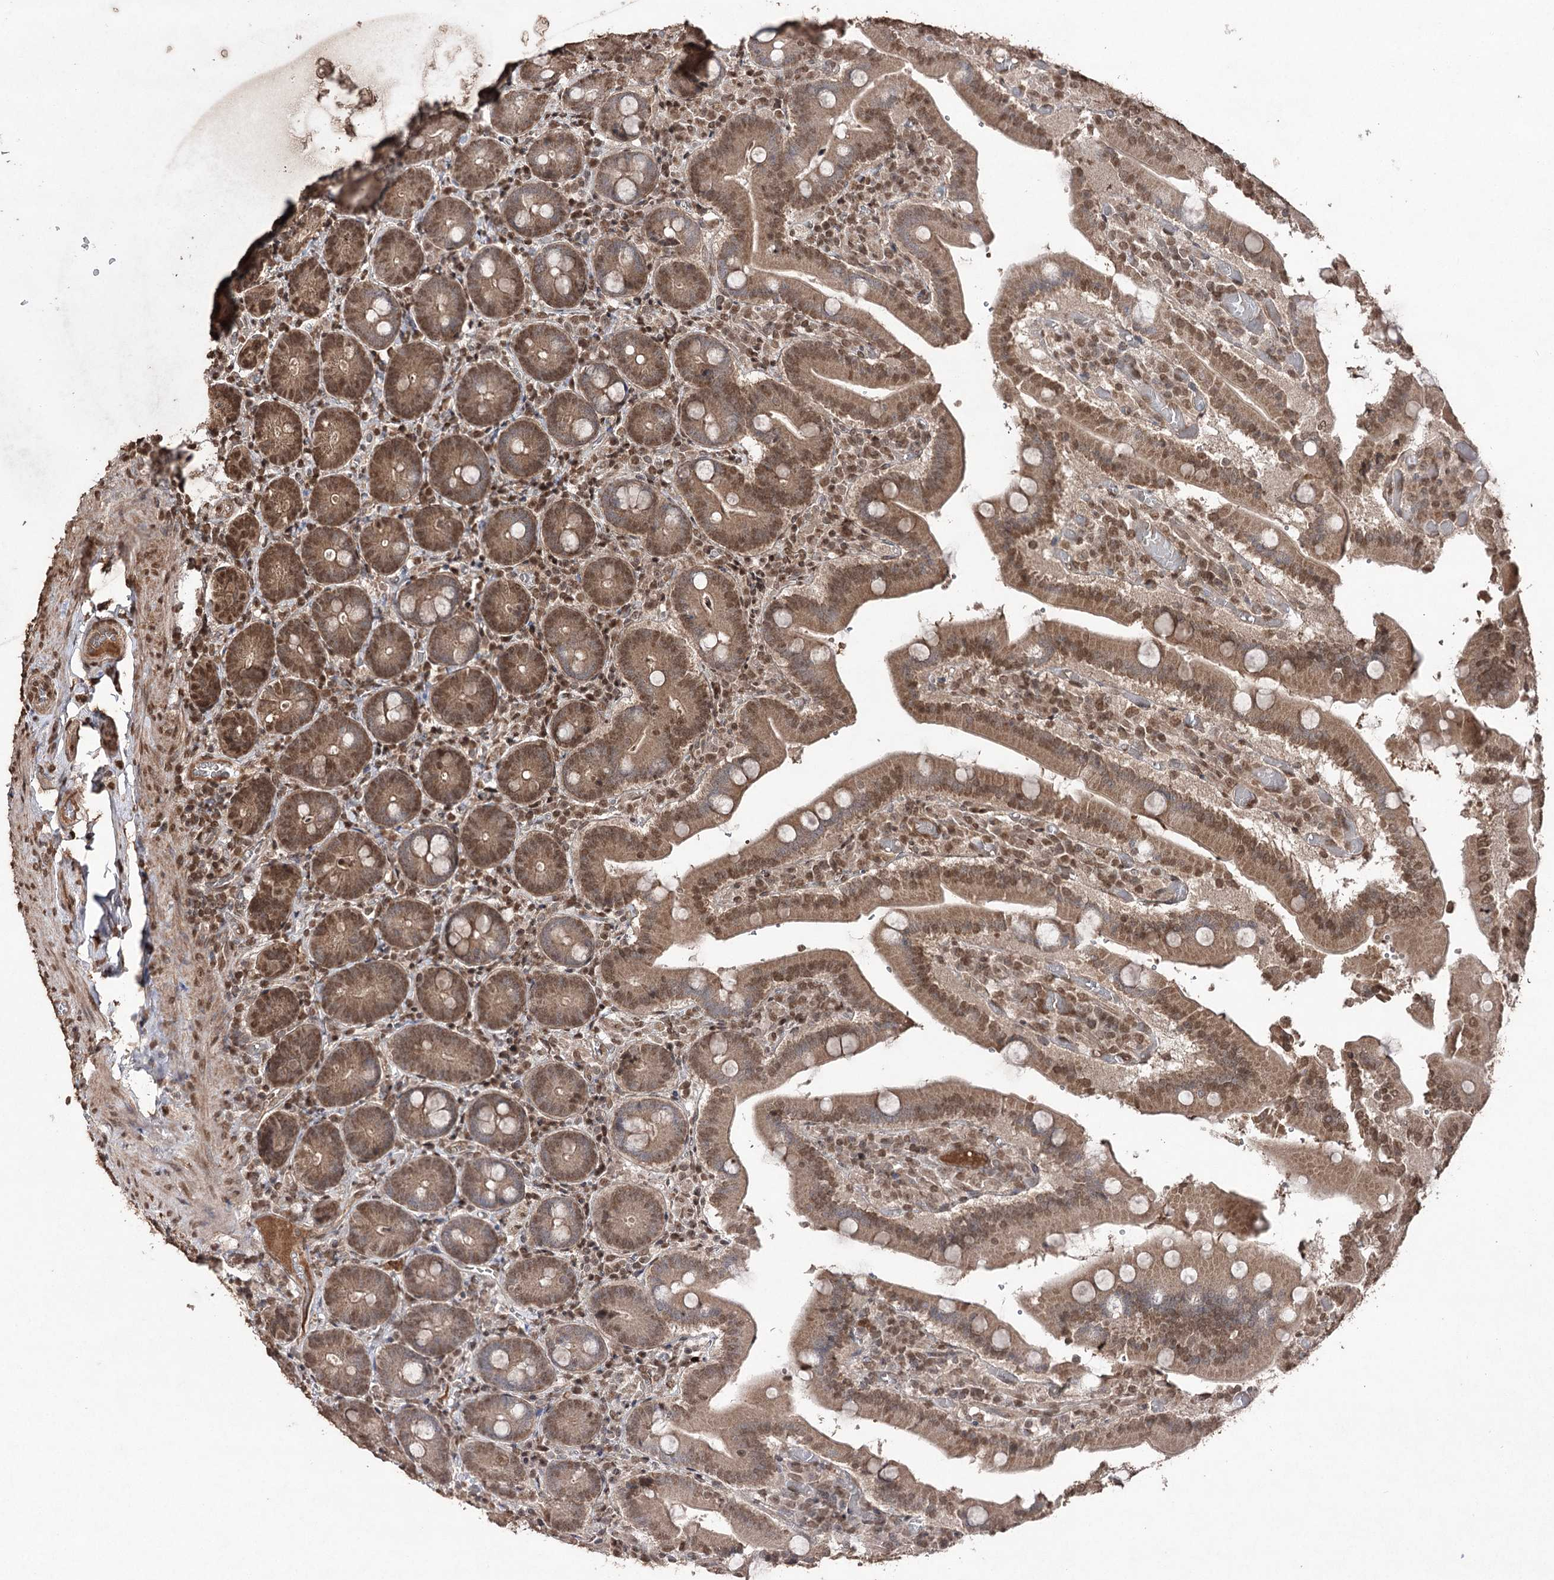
{"staining": {"intensity": "moderate", "quantity": ">75%", "location": "cytoplasmic/membranous,nuclear"}, "tissue": "duodenum", "cell_type": "Glandular cells", "image_type": "normal", "snomed": [{"axis": "morphology", "description": "Normal tissue, NOS"}, {"axis": "topography", "description": "Duodenum"}], "caption": "Brown immunohistochemical staining in unremarkable duodenum exhibits moderate cytoplasmic/membranous,nuclear expression in about >75% of glandular cells.", "gene": "ATG14", "patient": {"sex": "female", "age": 62}}